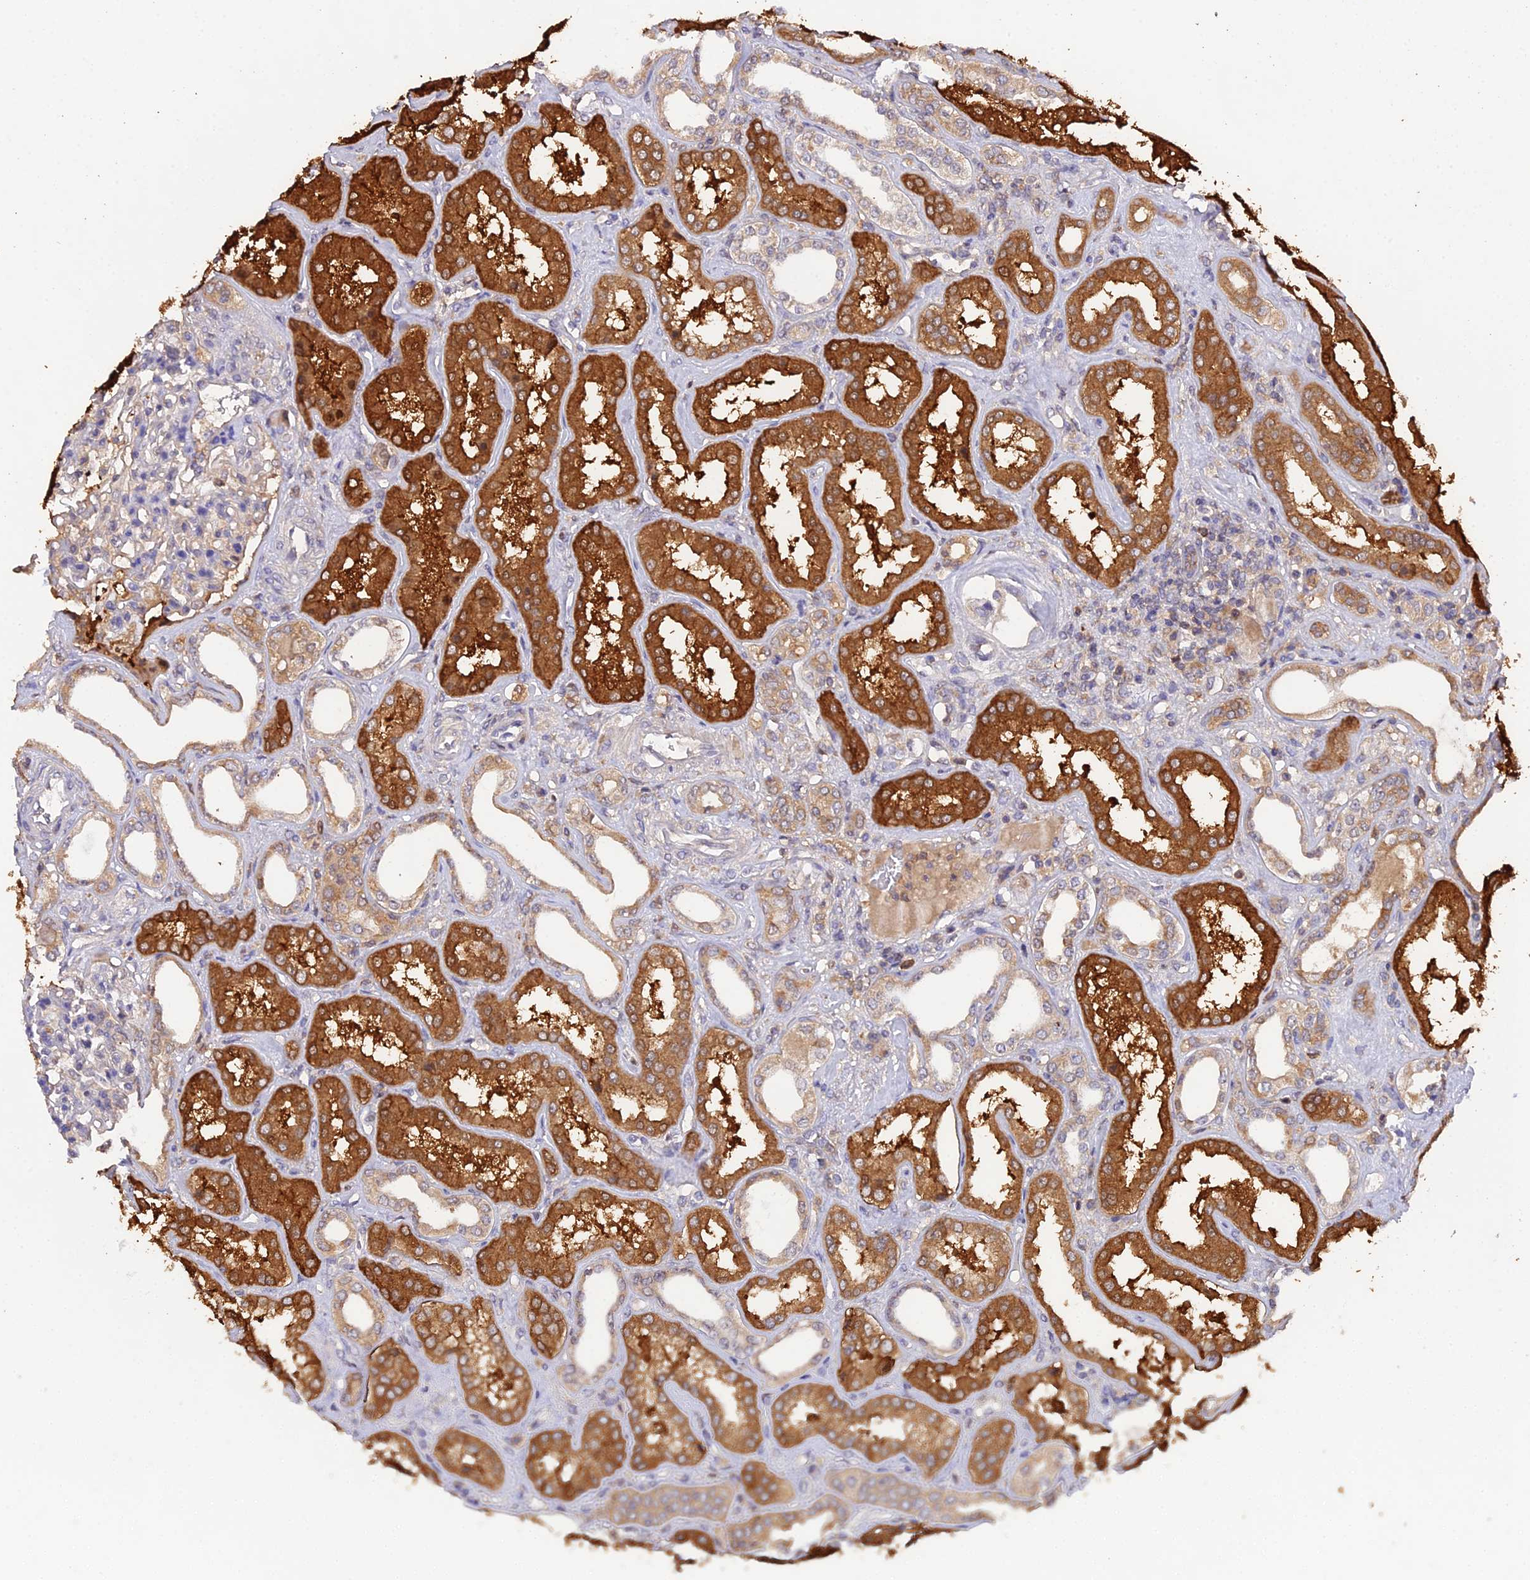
{"staining": {"intensity": "weak", "quantity": "25%-75%", "location": "cytoplasmic/membranous"}, "tissue": "kidney", "cell_type": "Cells in glomeruli", "image_type": "normal", "snomed": [{"axis": "morphology", "description": "Normal tissue, NOS"}, {"axis": "topography", "description": "Kidney"}], "caption": "This histopathology image exhibits normal kidney stained with IHC to label a protein in brown. The cytoplasmic/membranous of cells in glomeruli show weak positivity for the protein. Nuclei are counter-stained blue.", "gene": "FBP1", "patient": {"sex": "female", "age": 56}}